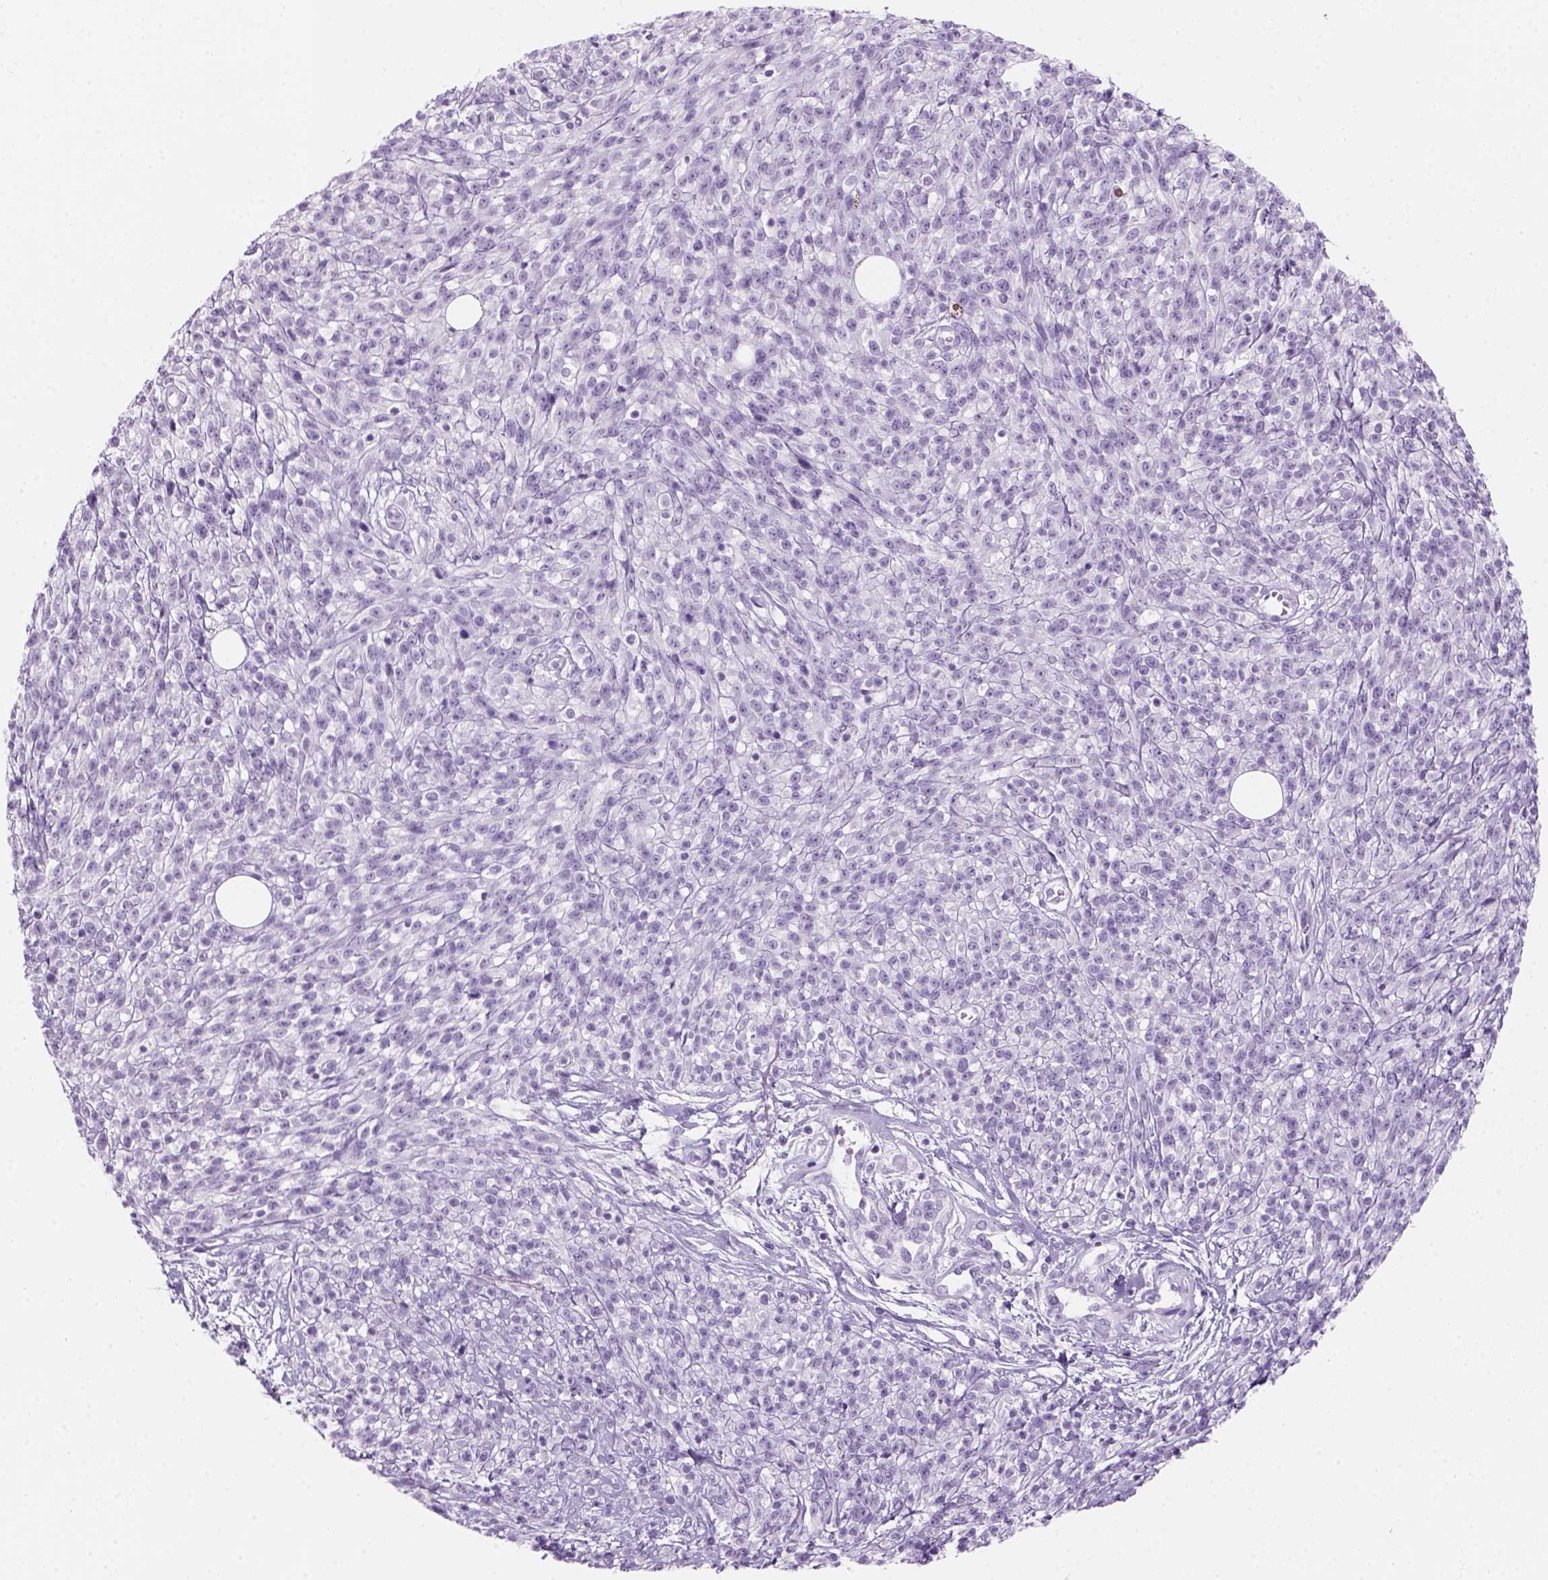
{"staining": {"intensity": "negative", "quantity": "none", "location": "none"}, "tissue": "melanoma", "cell_type": "Tumor cells", "image_type": "cancer", "snomed": [{"axis": "morphology", "description": "Malignant melanoma, NOS"}, {"axis": "topography", "description": "Skin"}, {"axis": "topography", "description": "Skin of trunk"}], "caption": "Tumor cells are negative for protein expression in human malignant melanoma.", "gene": "KRTAP11-1", "patient": {"sex": "male", "age": 74}}